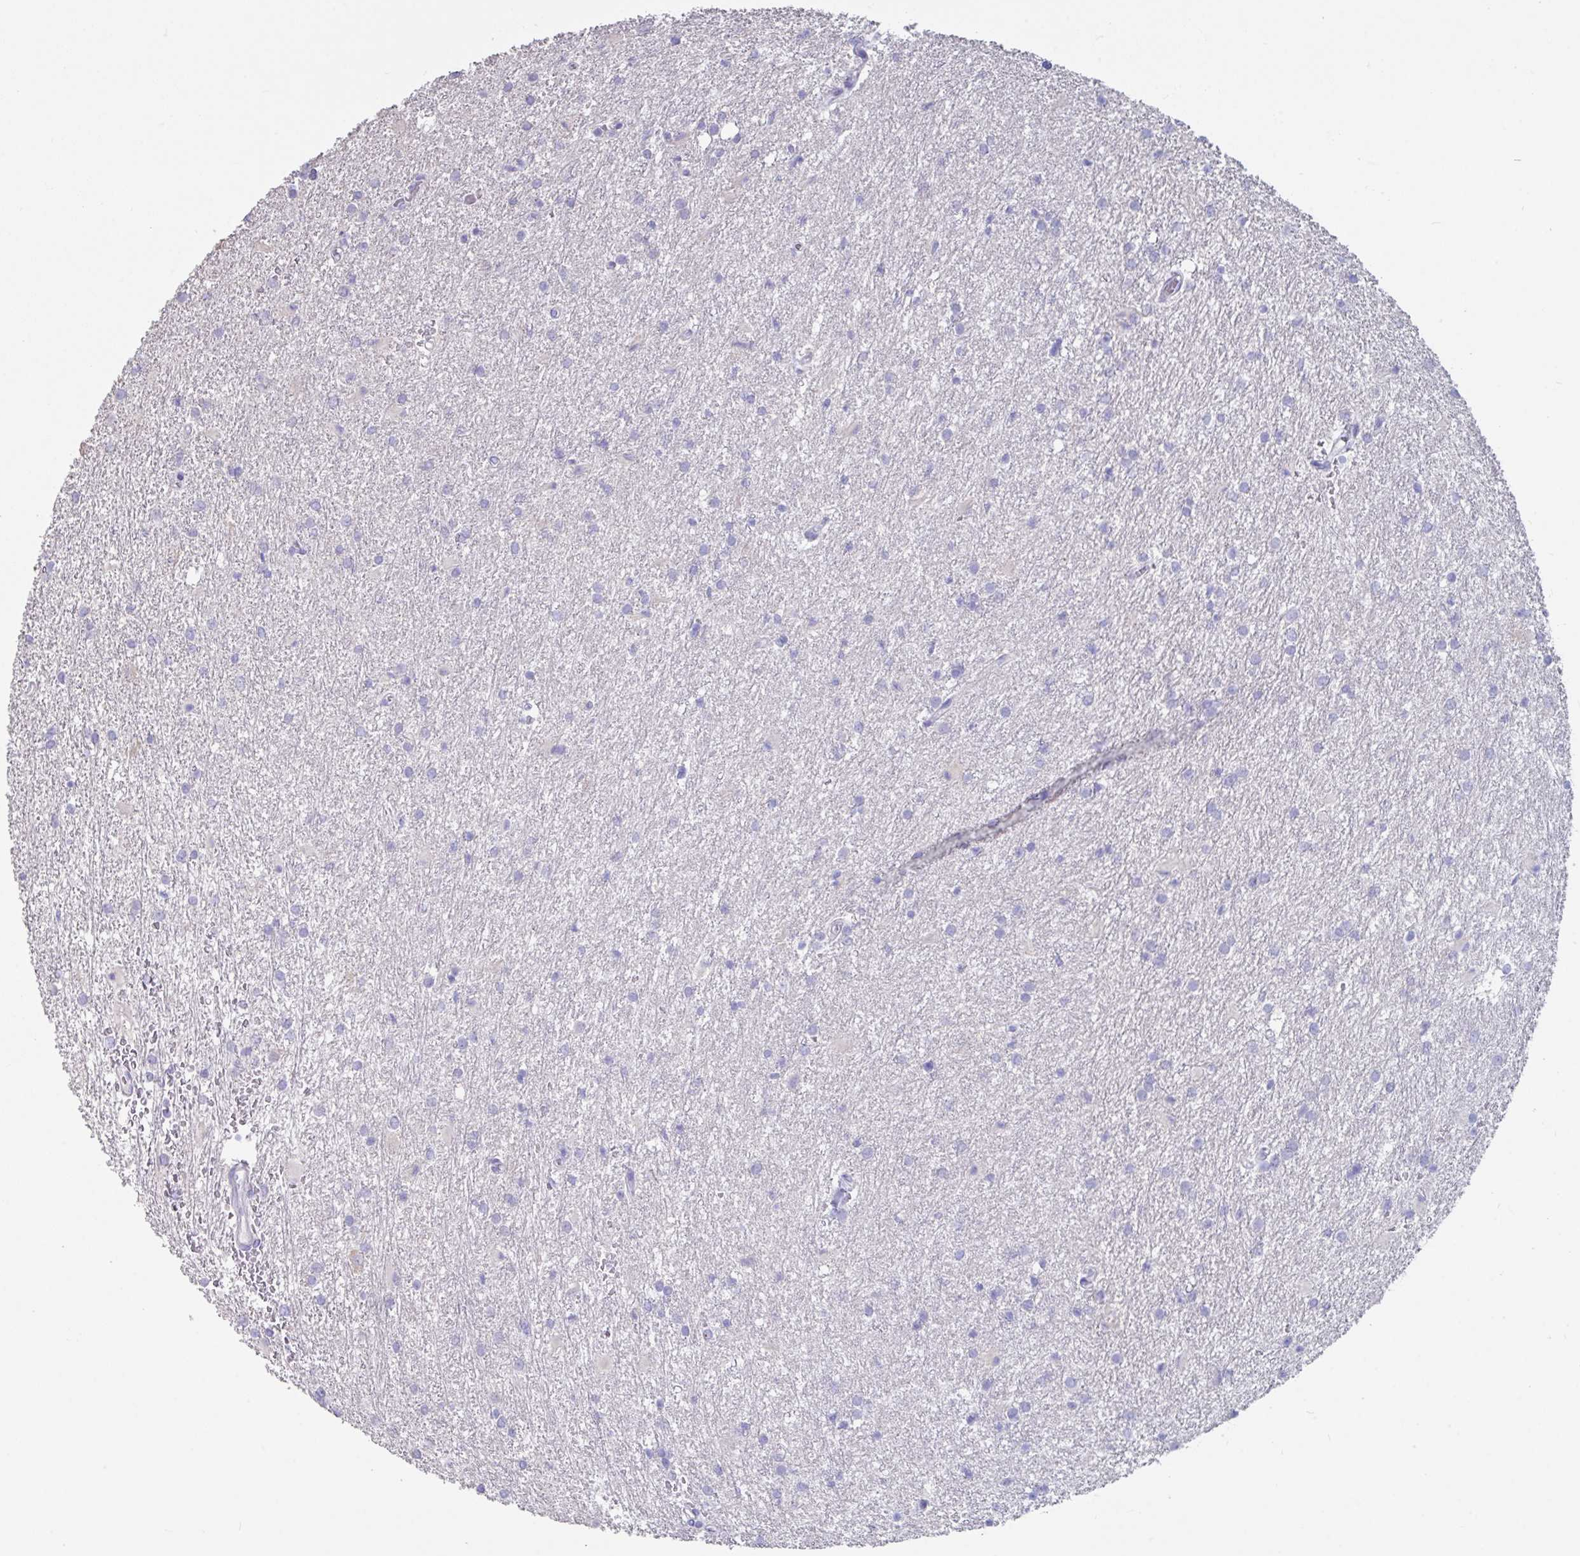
{"staining": {"intensity": "negative", "quantity": "none", "location": "none"}, "tissue": "glioma", "cell_type": "Tumor cells", "image_type": "cancer", "snomed": [{"axis": "morphology", "description": "Glioma, malignant, High grade"}, {"axis": "topography", "description": "Brain"}], "caption": "The histopathology image reveals no significant positivity in tumor cells of glioma.", "gene": "SLC44A4", "patient": {"sex": "female", "age": 50}}